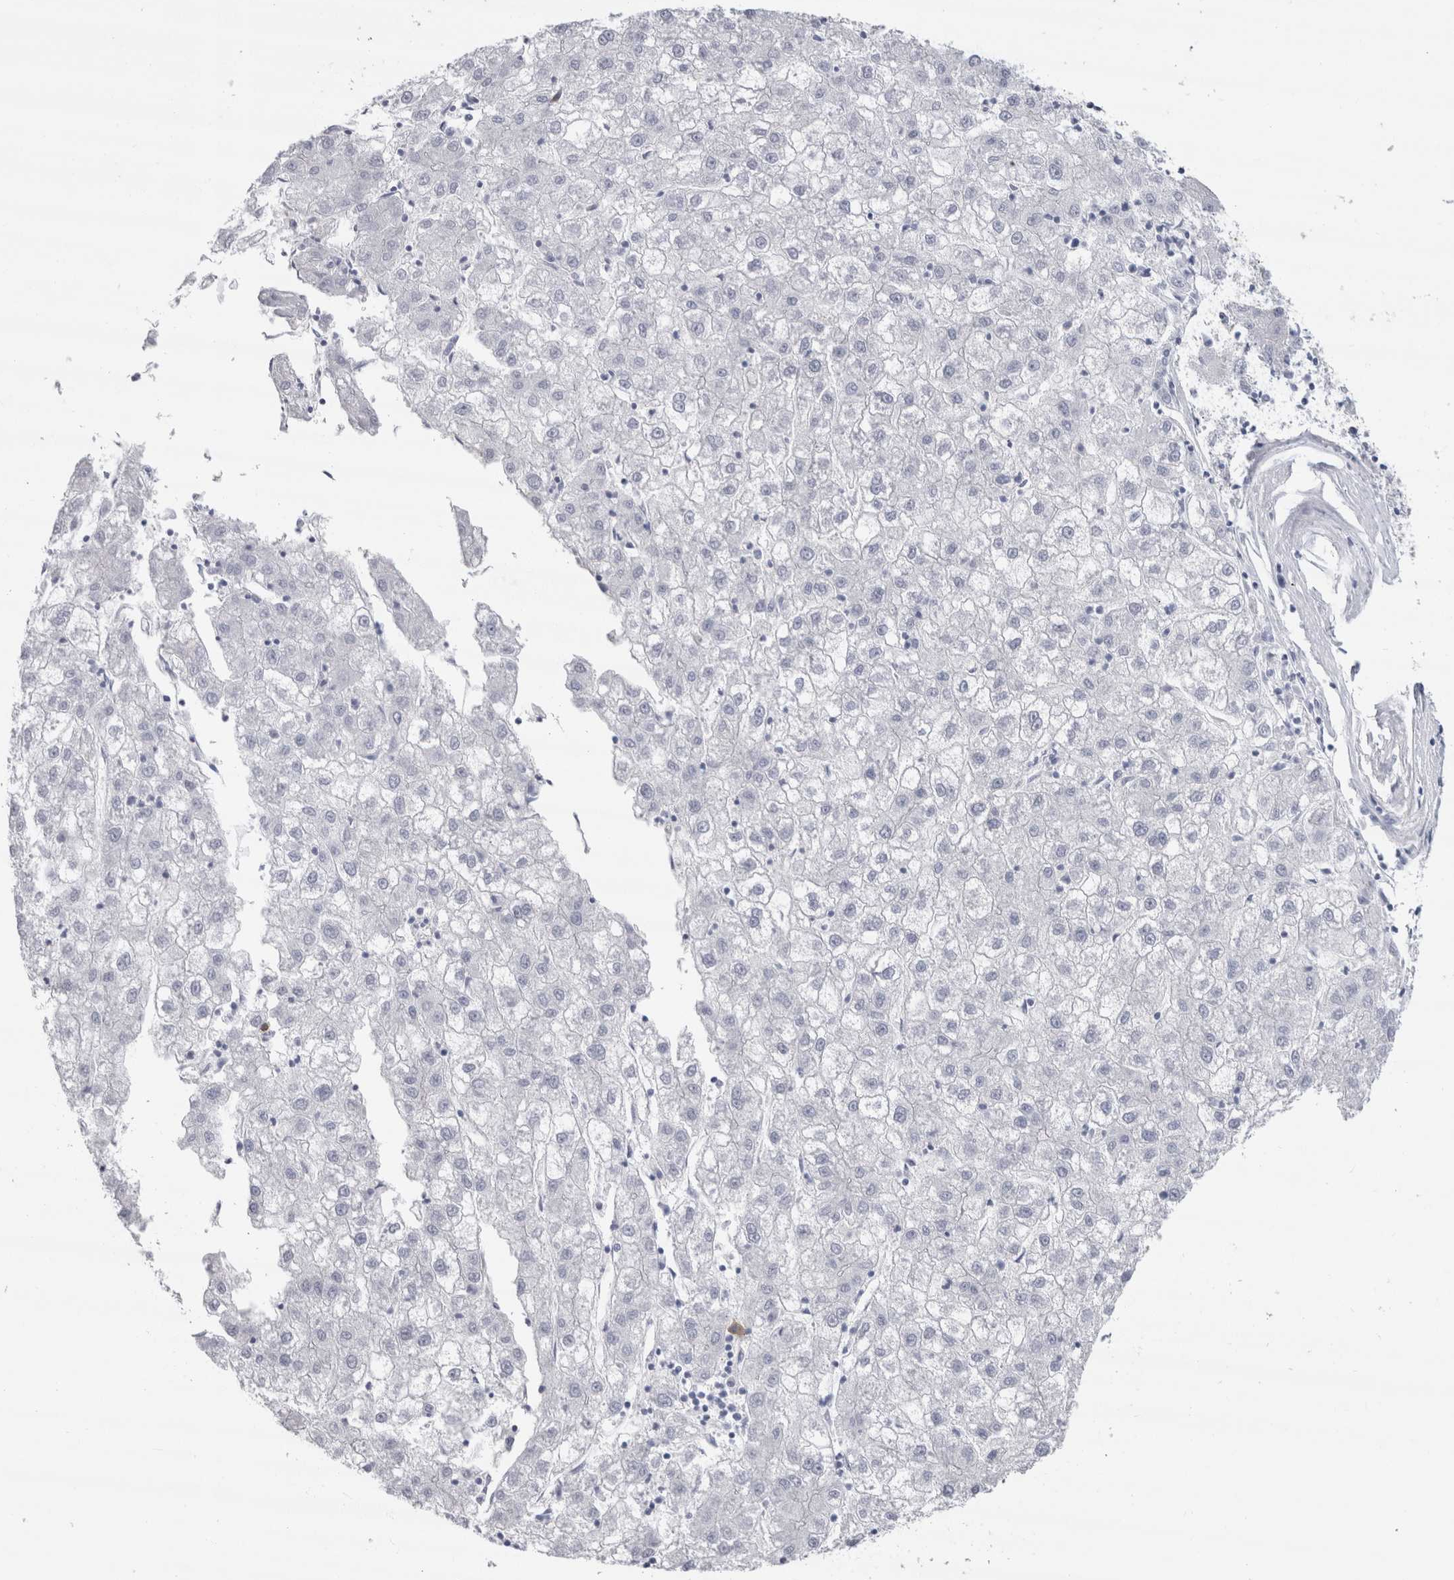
{"staining": {"intensity": "negative", "quantity": "none", "location": "none"}, "tissue": "liver cancer", "cell_type": "Tumor cells", "image_type": "cancer", "snomed": [{"axis": "morphology", "description": "Carcinoma, Hepatocellular, NOS"}, {"axis": "topography", "description": "Liver"}], "caption": "Immunohistochemistry image of liver cancer stained for a protein (brown), which shows no expression in tumor cells.", "gene": "CDH17", "patient": {"sex": "male", "age": 72}}